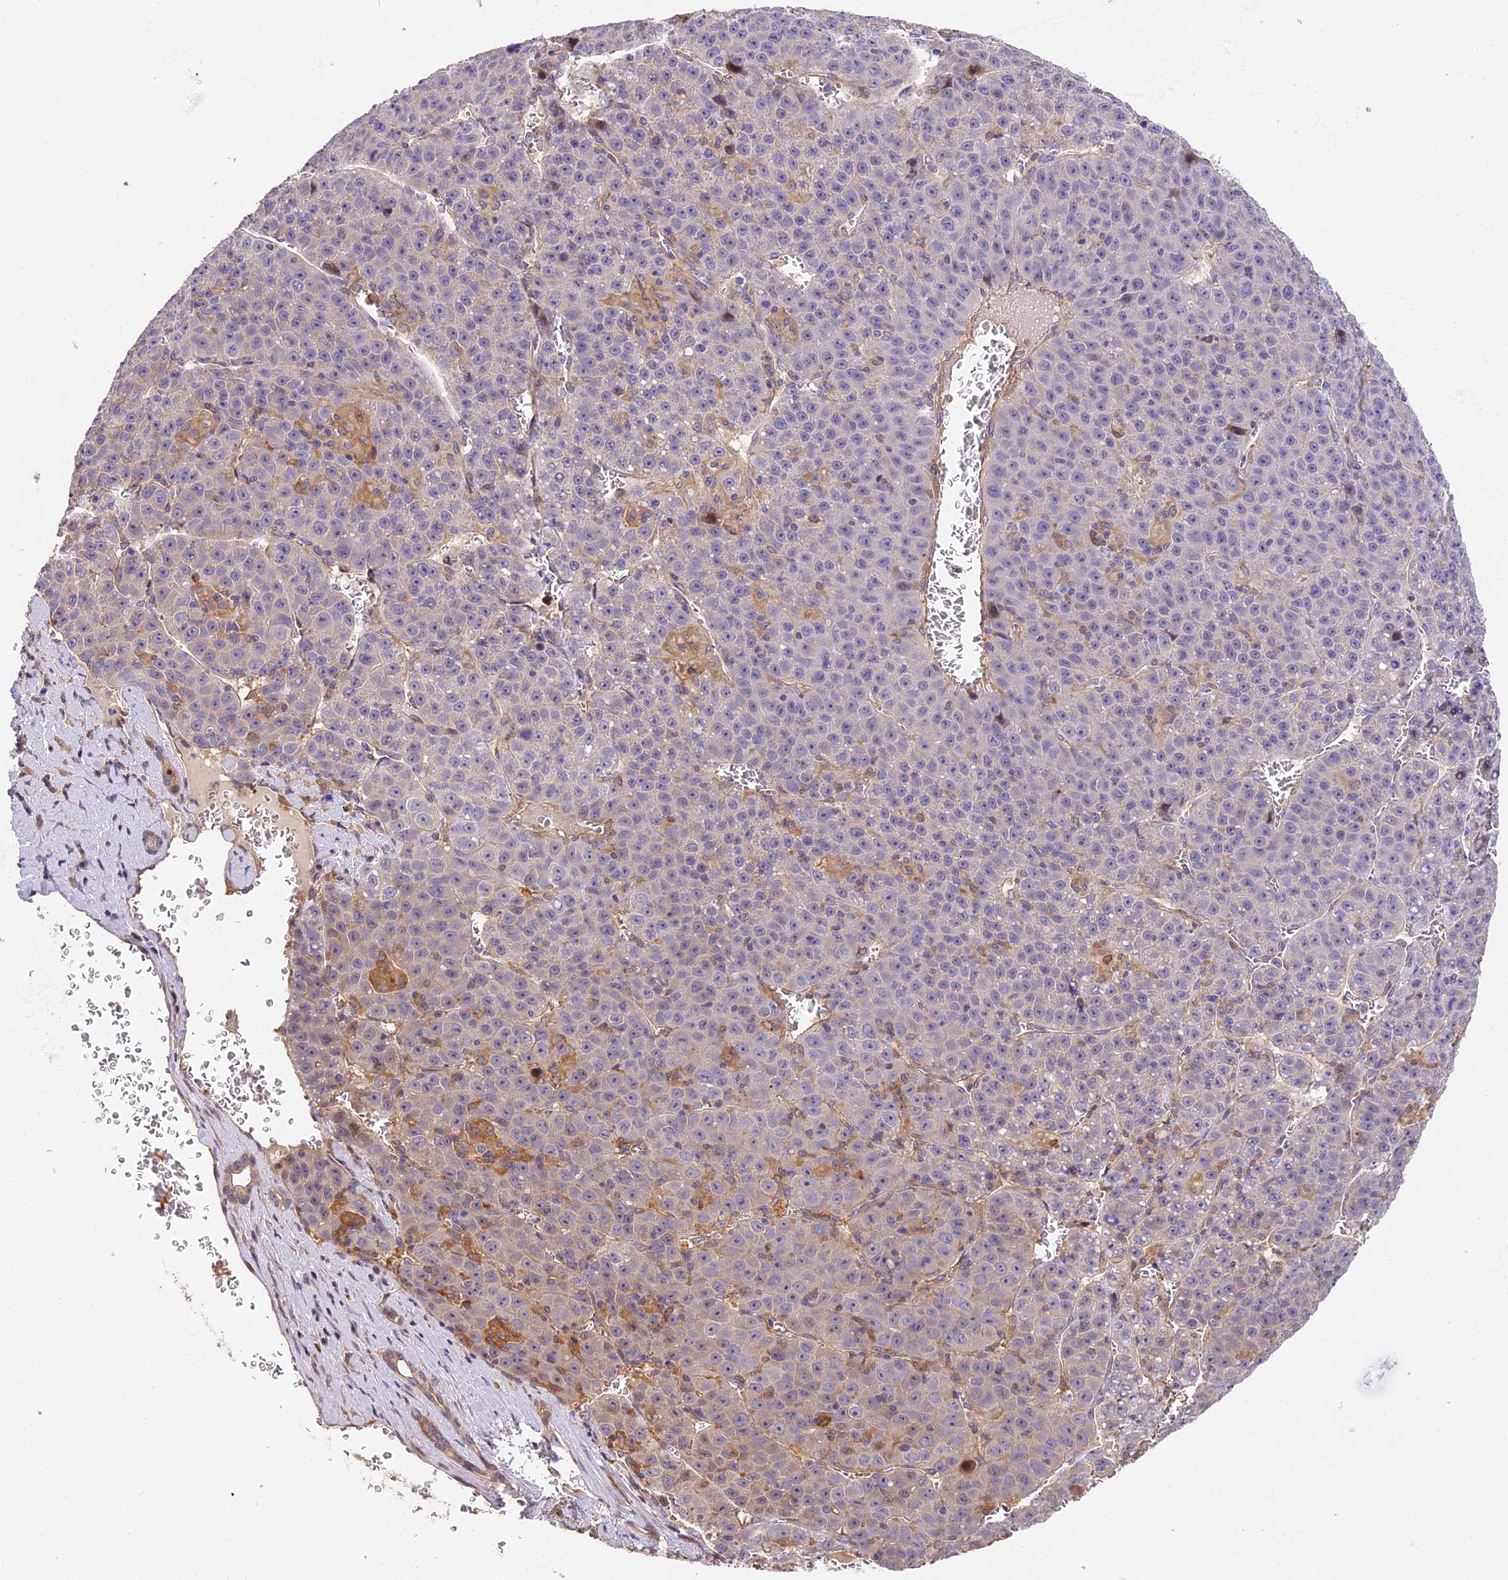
{"staining": {"intensity": "negative", "quantity": "none", "location": "none"}, "tissue": "liver cancer", "cell_type": "Tumor cells", "image_type": "cancer", "snomed": [{"axis": "morphology", "description": "Carcinoma, Hepatocellular, NOS"}, {"axis": "topography", "description": "Liver"}], "caption": "DAB immunohistochemical staining of liver cancer displays no significant expression in tumor cells.", "gene": "ARHGAP17", "patient": {"sex": "female", "age": 53}}